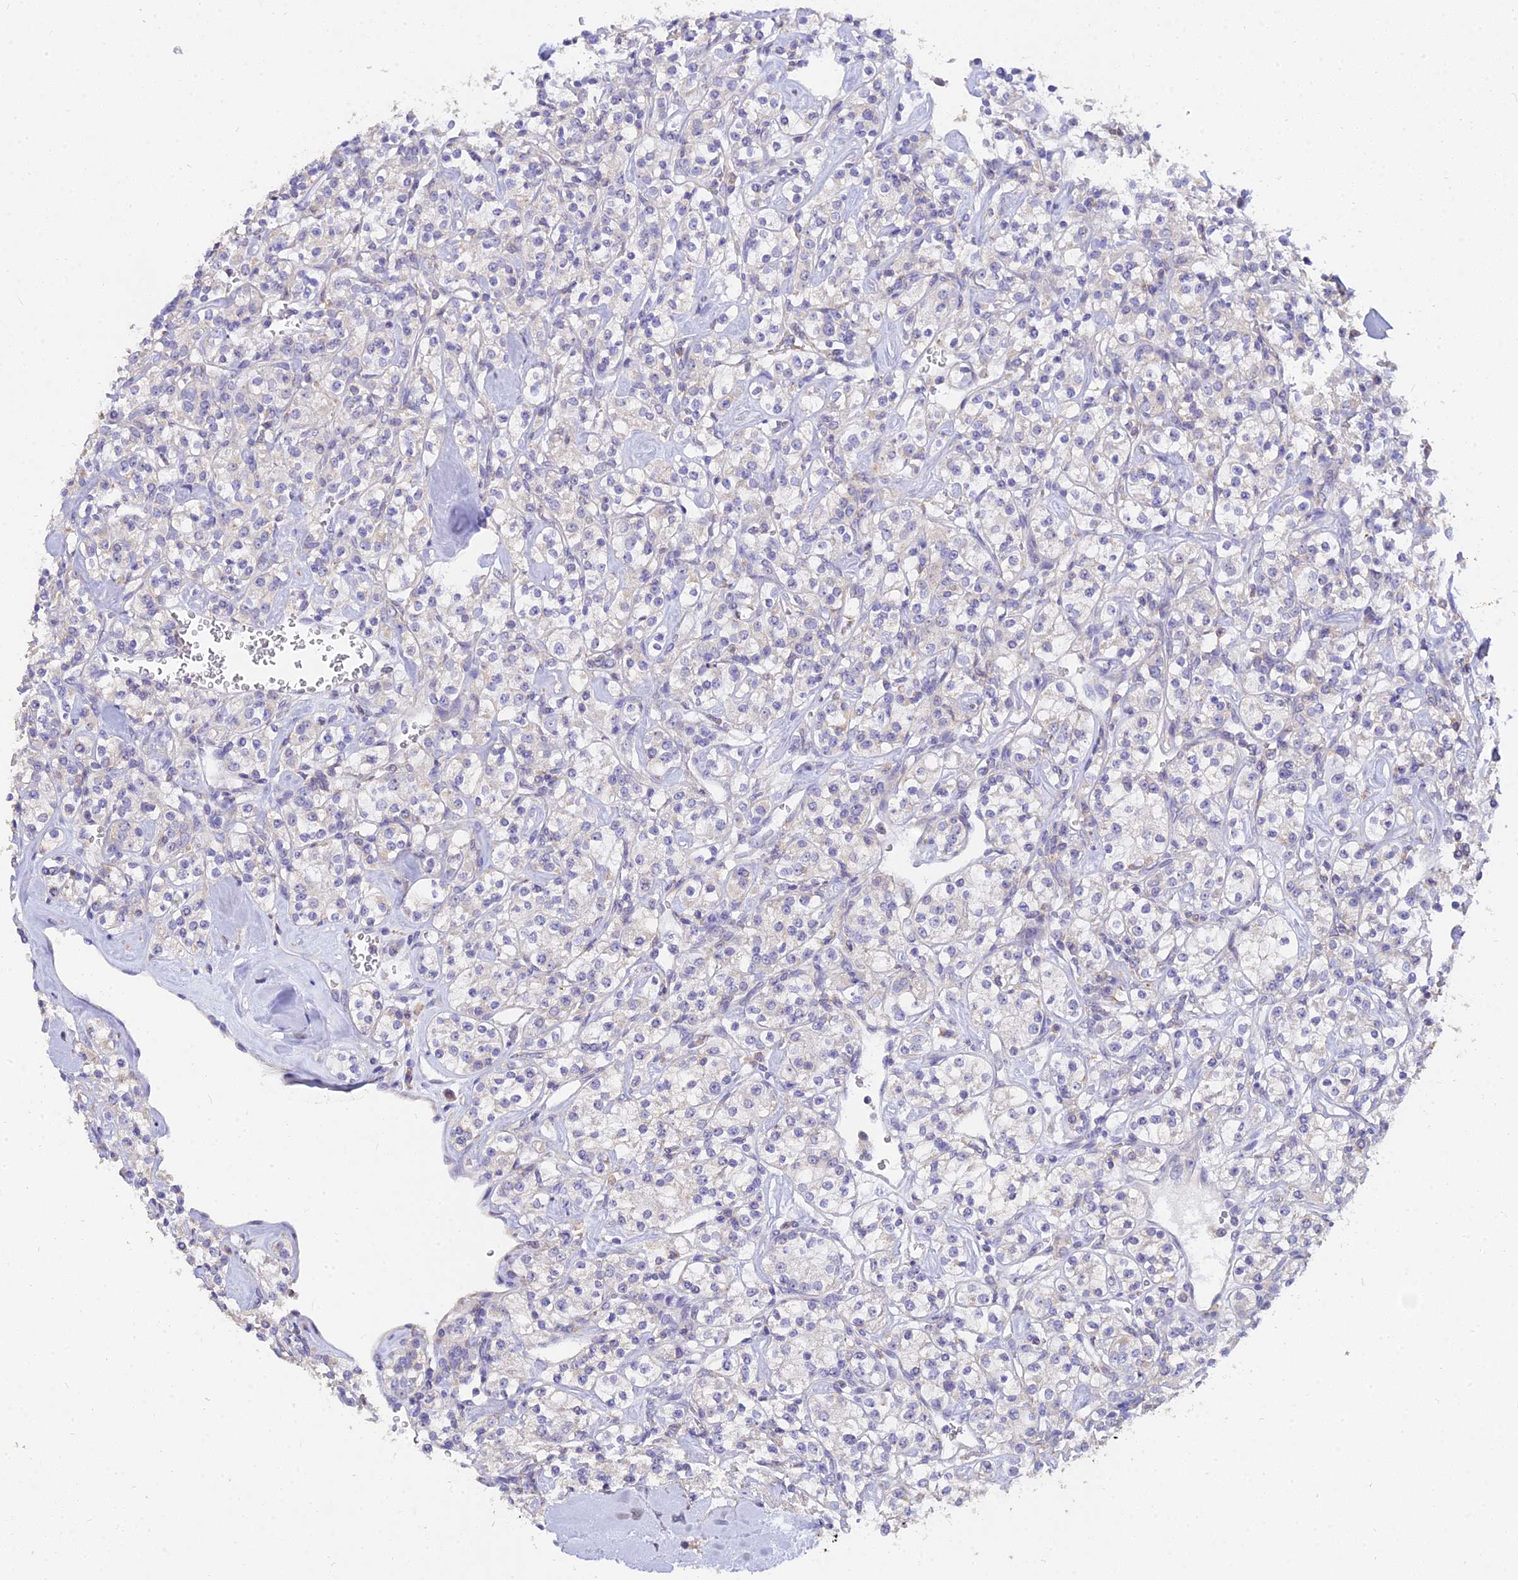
{"staining": {"intensity": "negative", "quantity": "none", "location": "none"}, "tissue": "renal cancer", "cell_type": "Tumor cells", "image_type": "cancer", "snomed": [{"axis": "morphology", "description": "Adenocarcinoma, NOS"}, {"axis": "topography", "description": "Kidney"}], "caption": "Immunohistochemistry histopathology image of neoplastic tissue: human renal adenocarcinoma stained with DAB shows no significant protein positivity in tumor cells. The staining was performed using DAB (3,3'-diaminobenzidine) to visualize the protein expression in brown, while the nuclei were stained in blue with hematoxylin (Magnification: 20x).", "gene": "ARL8B", "patient": {"sex": "male", "age": 77}}